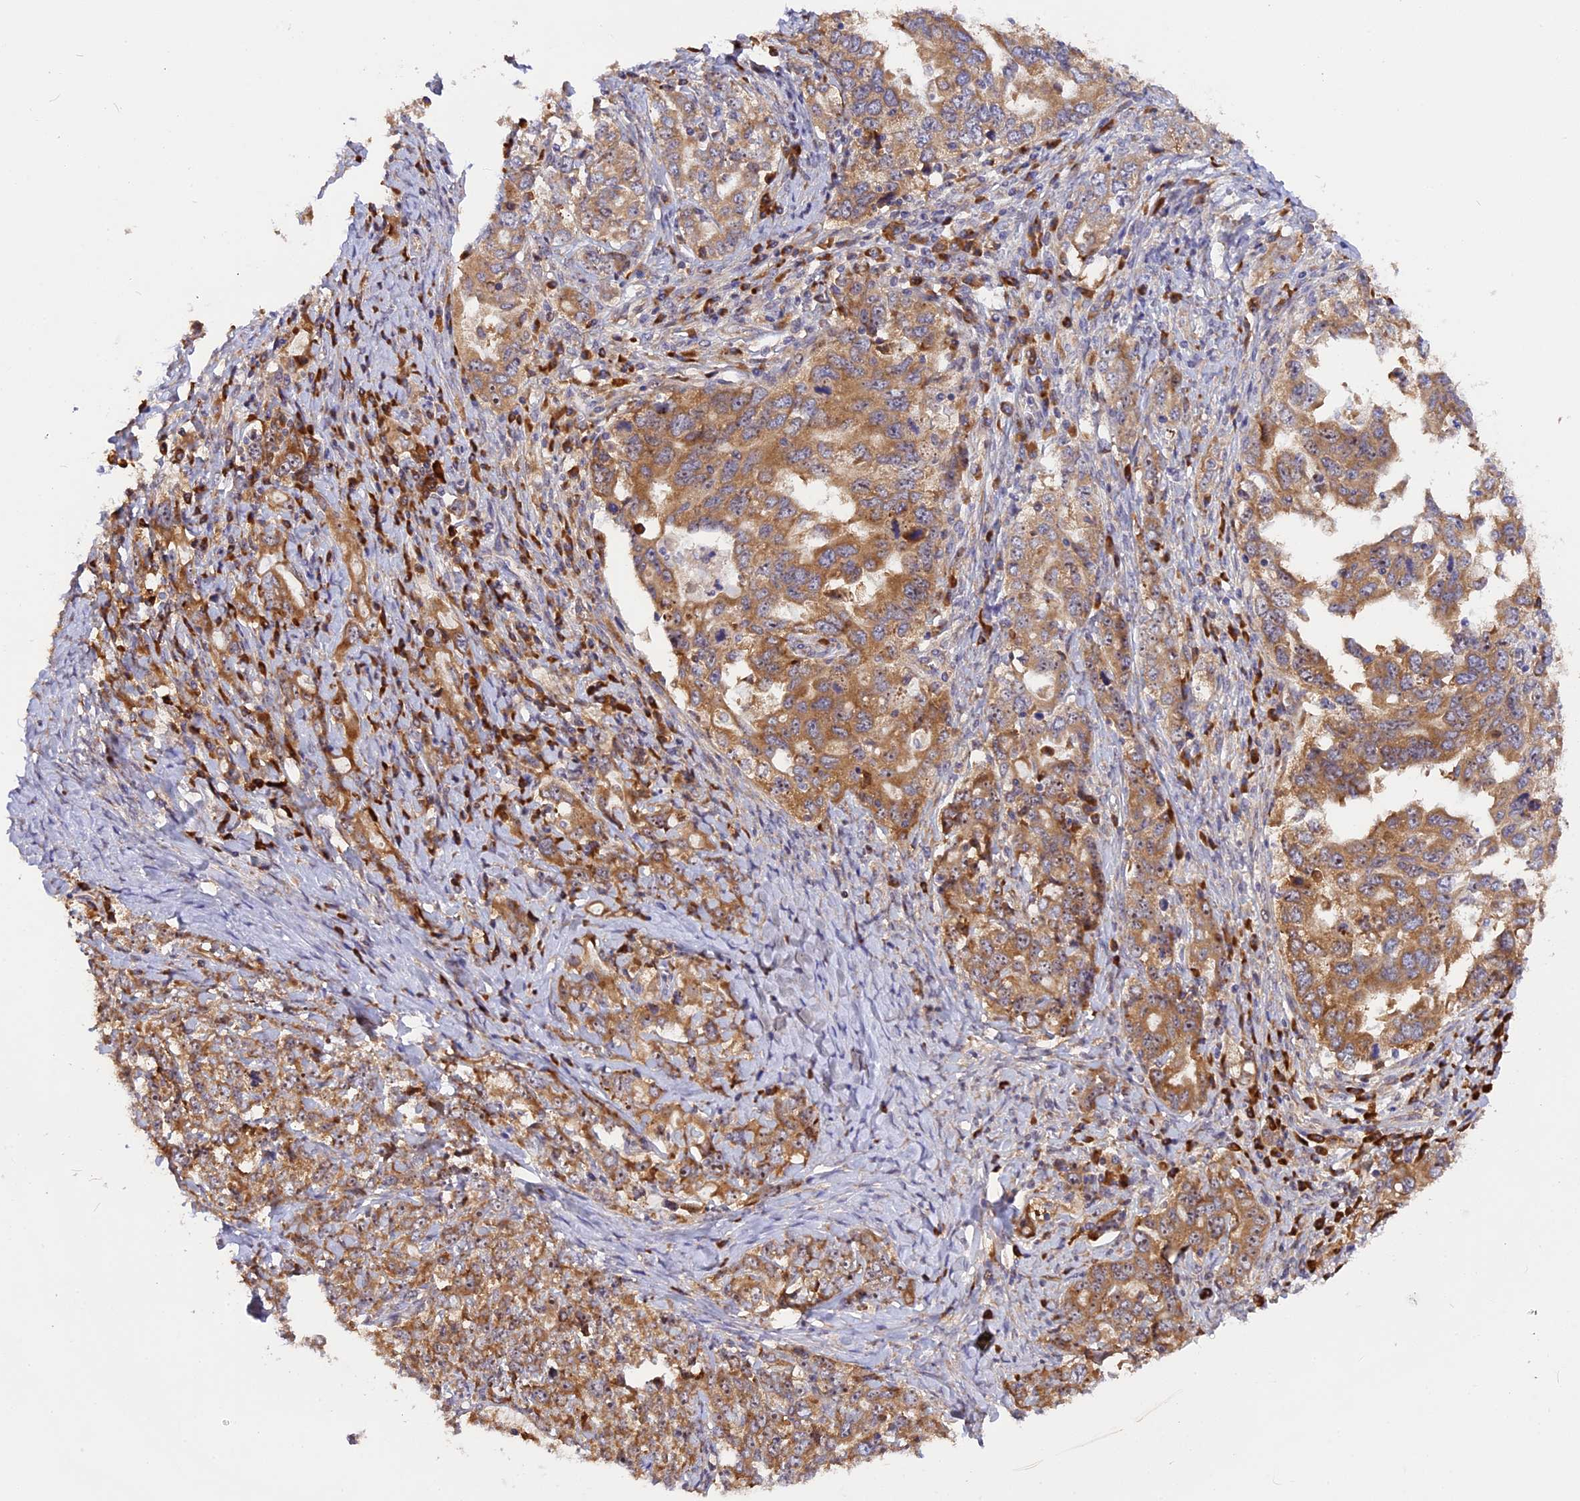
{"staining": {"intensity": "moderate", "quantity": ">75%", "location": "cytoplasmic/membranous"}, "tissue": "ovarian cancer", "cell_type": "Tumor cells", "image_type": "cancer", "snomed": [{"axis": "morphology", "description": "Carcinoma, endometroid"}, {"axis": "topography", "description": "Ovary"}], "caption": "Moderate cytoplasmic/membranous expression is appreciated in about >75% of tumor cells in ovarian cancer (endometroid carcinoma). Nuclei are stained in blue.", "gene": "GNPTAB", "patient": {"sex": "female", "age": 62}}